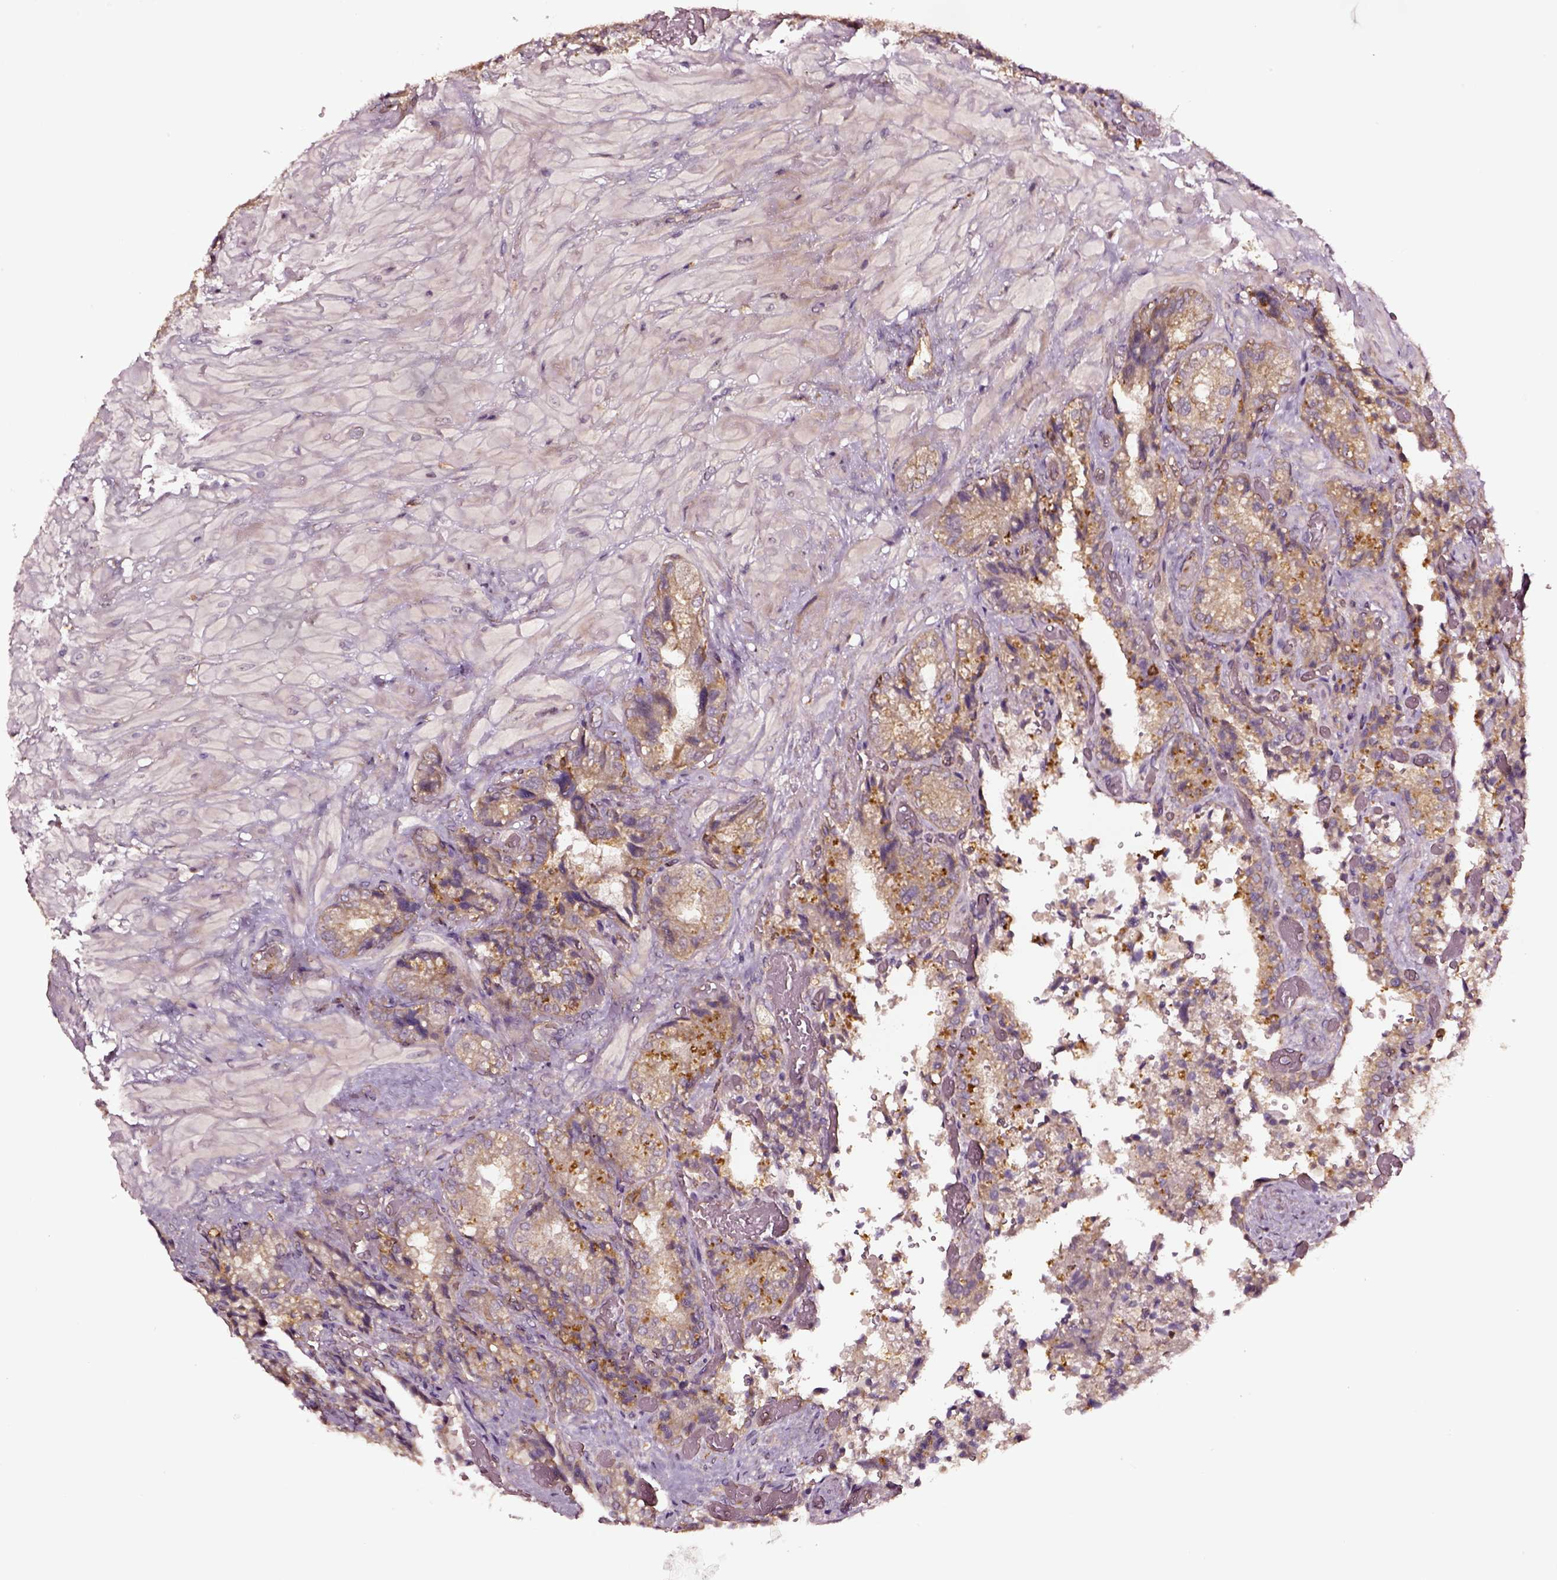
{"staining": {"intensity": "moderate", "quantity": ">75%", "location": "cytoplasmic/membranous"}, "tissue": "seminal vesicle", "cell_type": "Glandular cells", "image_type": "normal", "snomed": [{"axis": "morphology", "description": "Normal tissue, NOS"}, {"axis": "topography", "description": "Seminal veicle"}], "caption": "The photomicrograph displays immunohistochemical staining of unremarkable seminal vesicle. There is moderate cytoplasmic/membranous expression is present in approximately >75% of glandular cells.", "gene": "RASSF5", "patient": {"sex": "male", "age": 57}}